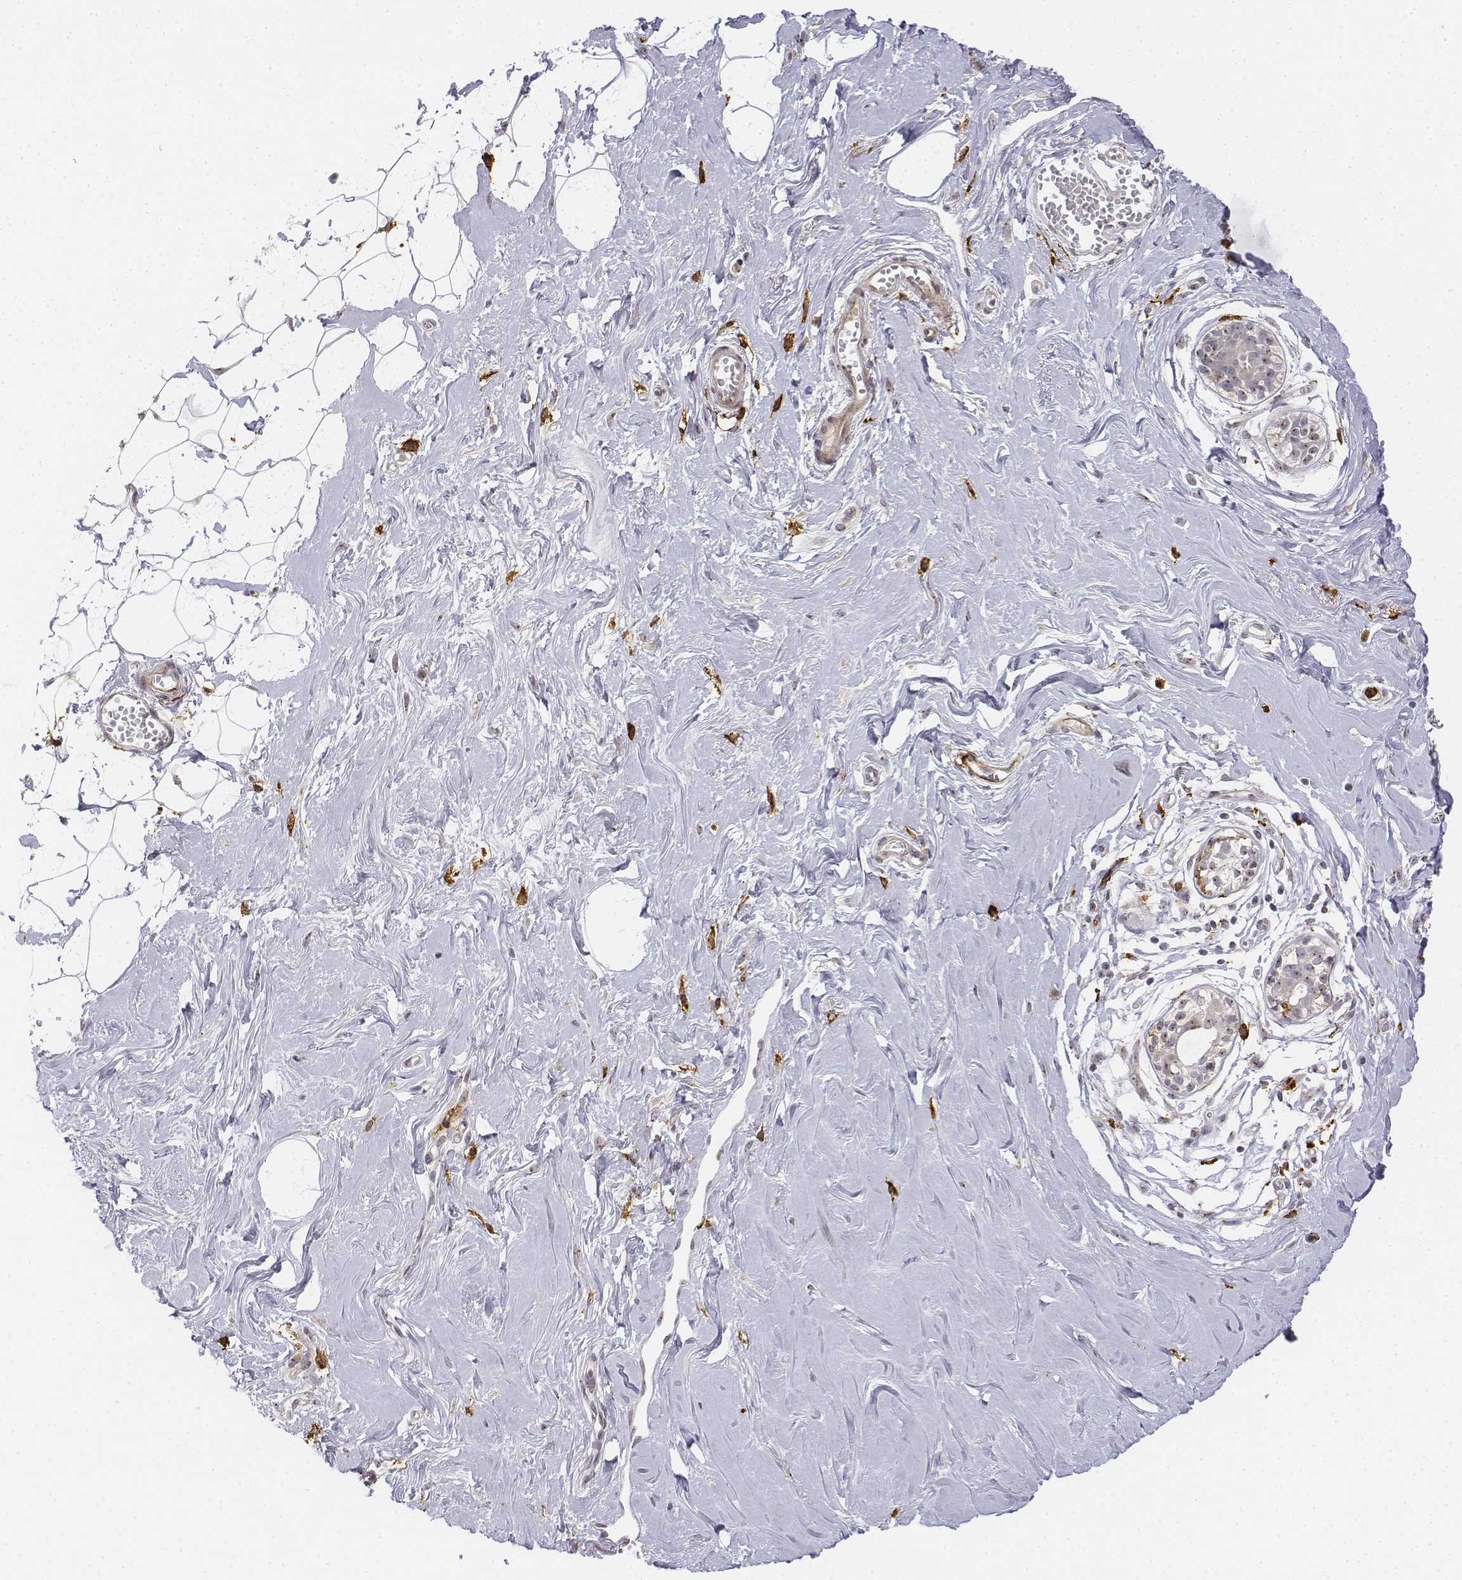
{"staining": {"intensity": "negative", "quantity": "none", "location": "none"}, "tissue": "breast", "cell_type": "Adipocytes", "image_type": "normal", "snomed": [{"axis": "morphology", "description": "Normal tissue, NOS"}, {"axis": "topography", "description": "Breast"}], "caption": "Immunohistochemistry (IHC) image of normal breast: breast stained with DAB (3,3'-diaminobenzidine) exhibits no significant protein positivity in adipocytes.", "gene": "CD14", "patient": {"sex": "female", "age": 49}}